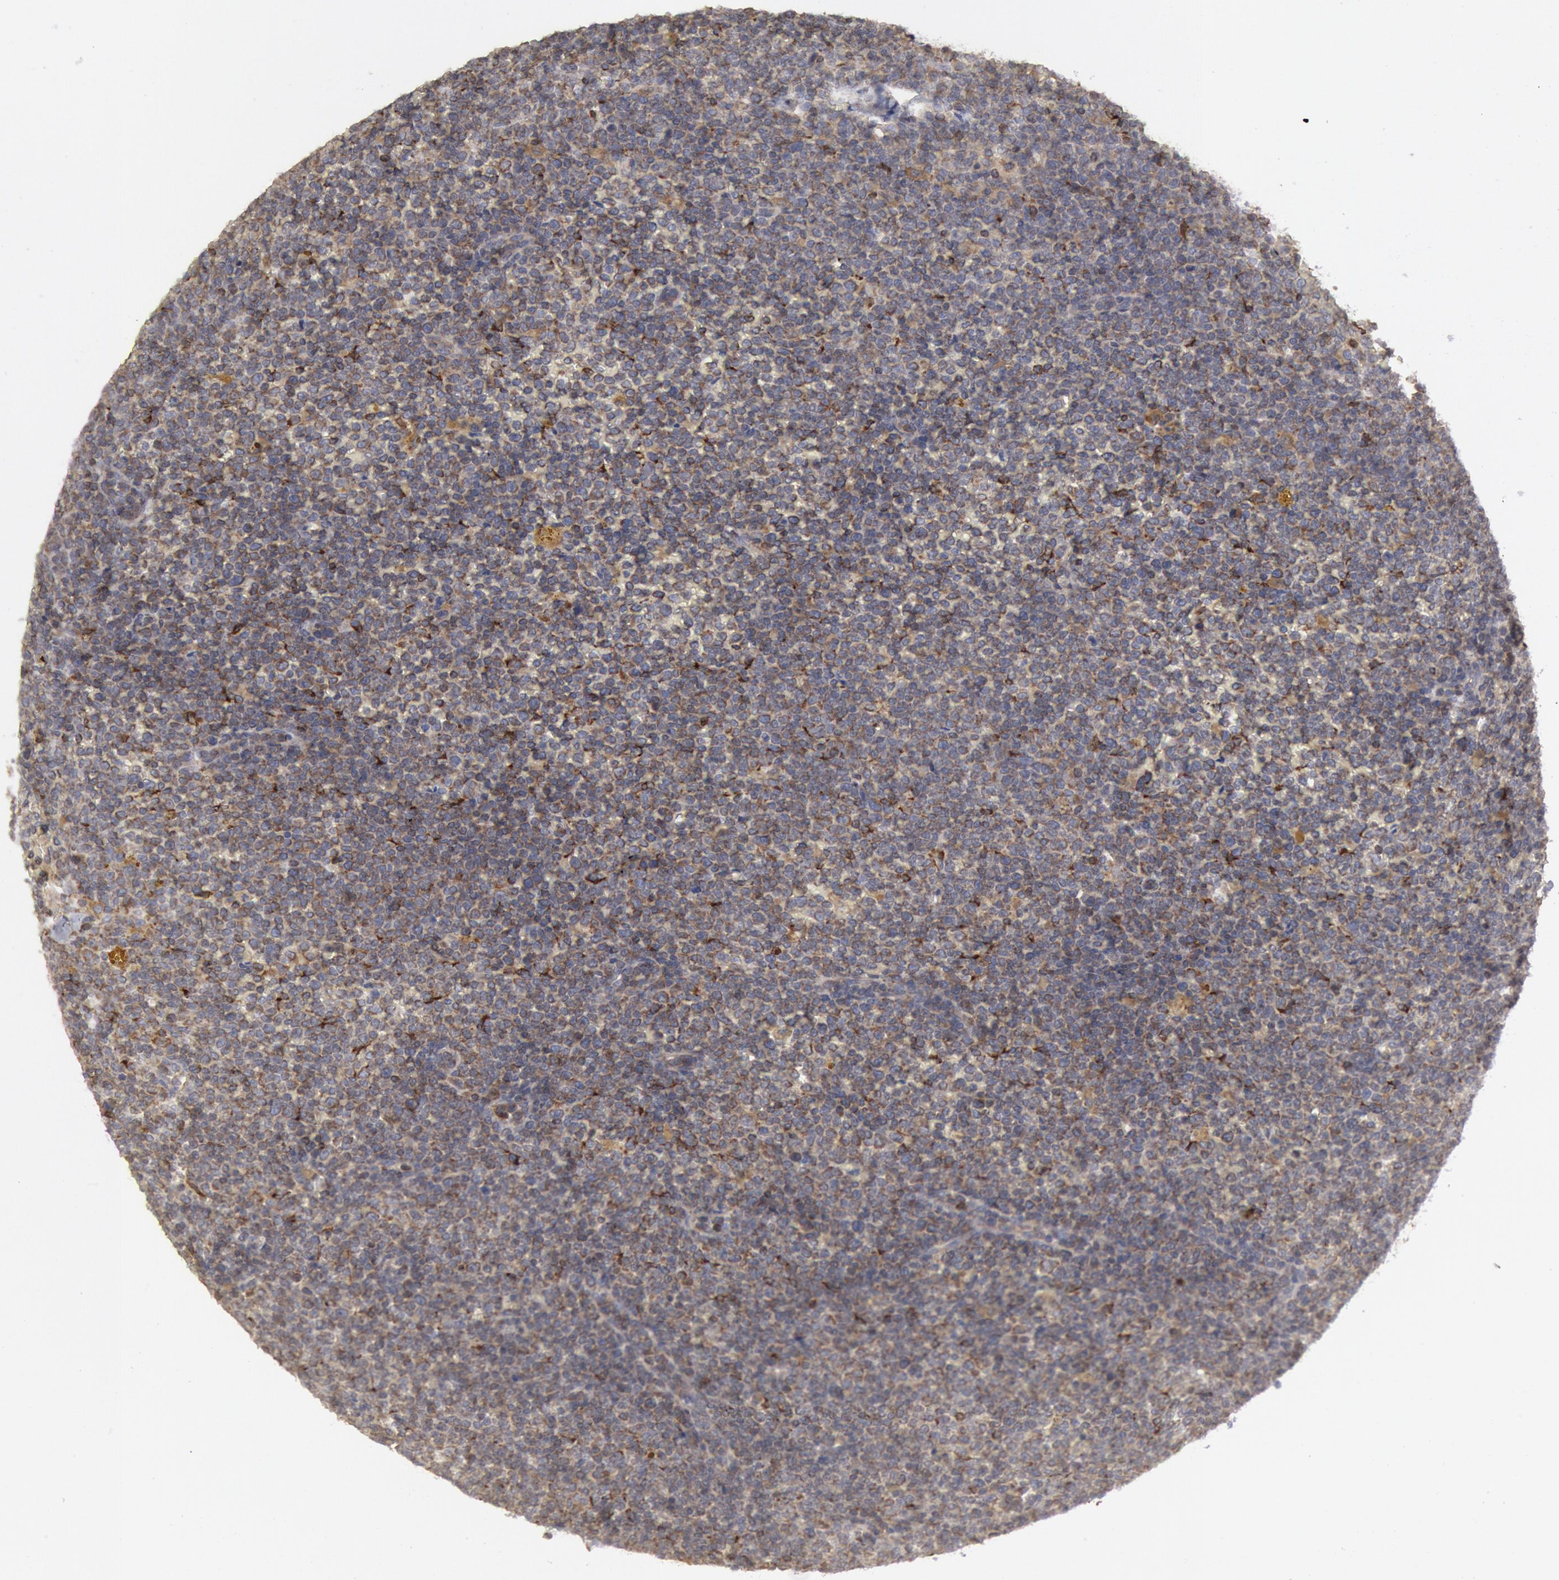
{"staining": {"intensity": "weak", "quantity": "<25%", "location": "cytoplasmic/membranous"}, "tissue": "lymphoma", "cell_type": "Tumor cells", "image_type": "cancer", "snomed": [{"axis": "morphology", "description": "Malignant lymphoma, non-Hodgkin's type, Low grade"}, {"axis": "topography", "description": "Lymph node"}], "caption": "DAB immunohistochemical staining of human lymphoma exhibits no significant positivity in tumor cells.", "gene": "OSBPL8", "patient": {"sex": "male", "age": 50}}